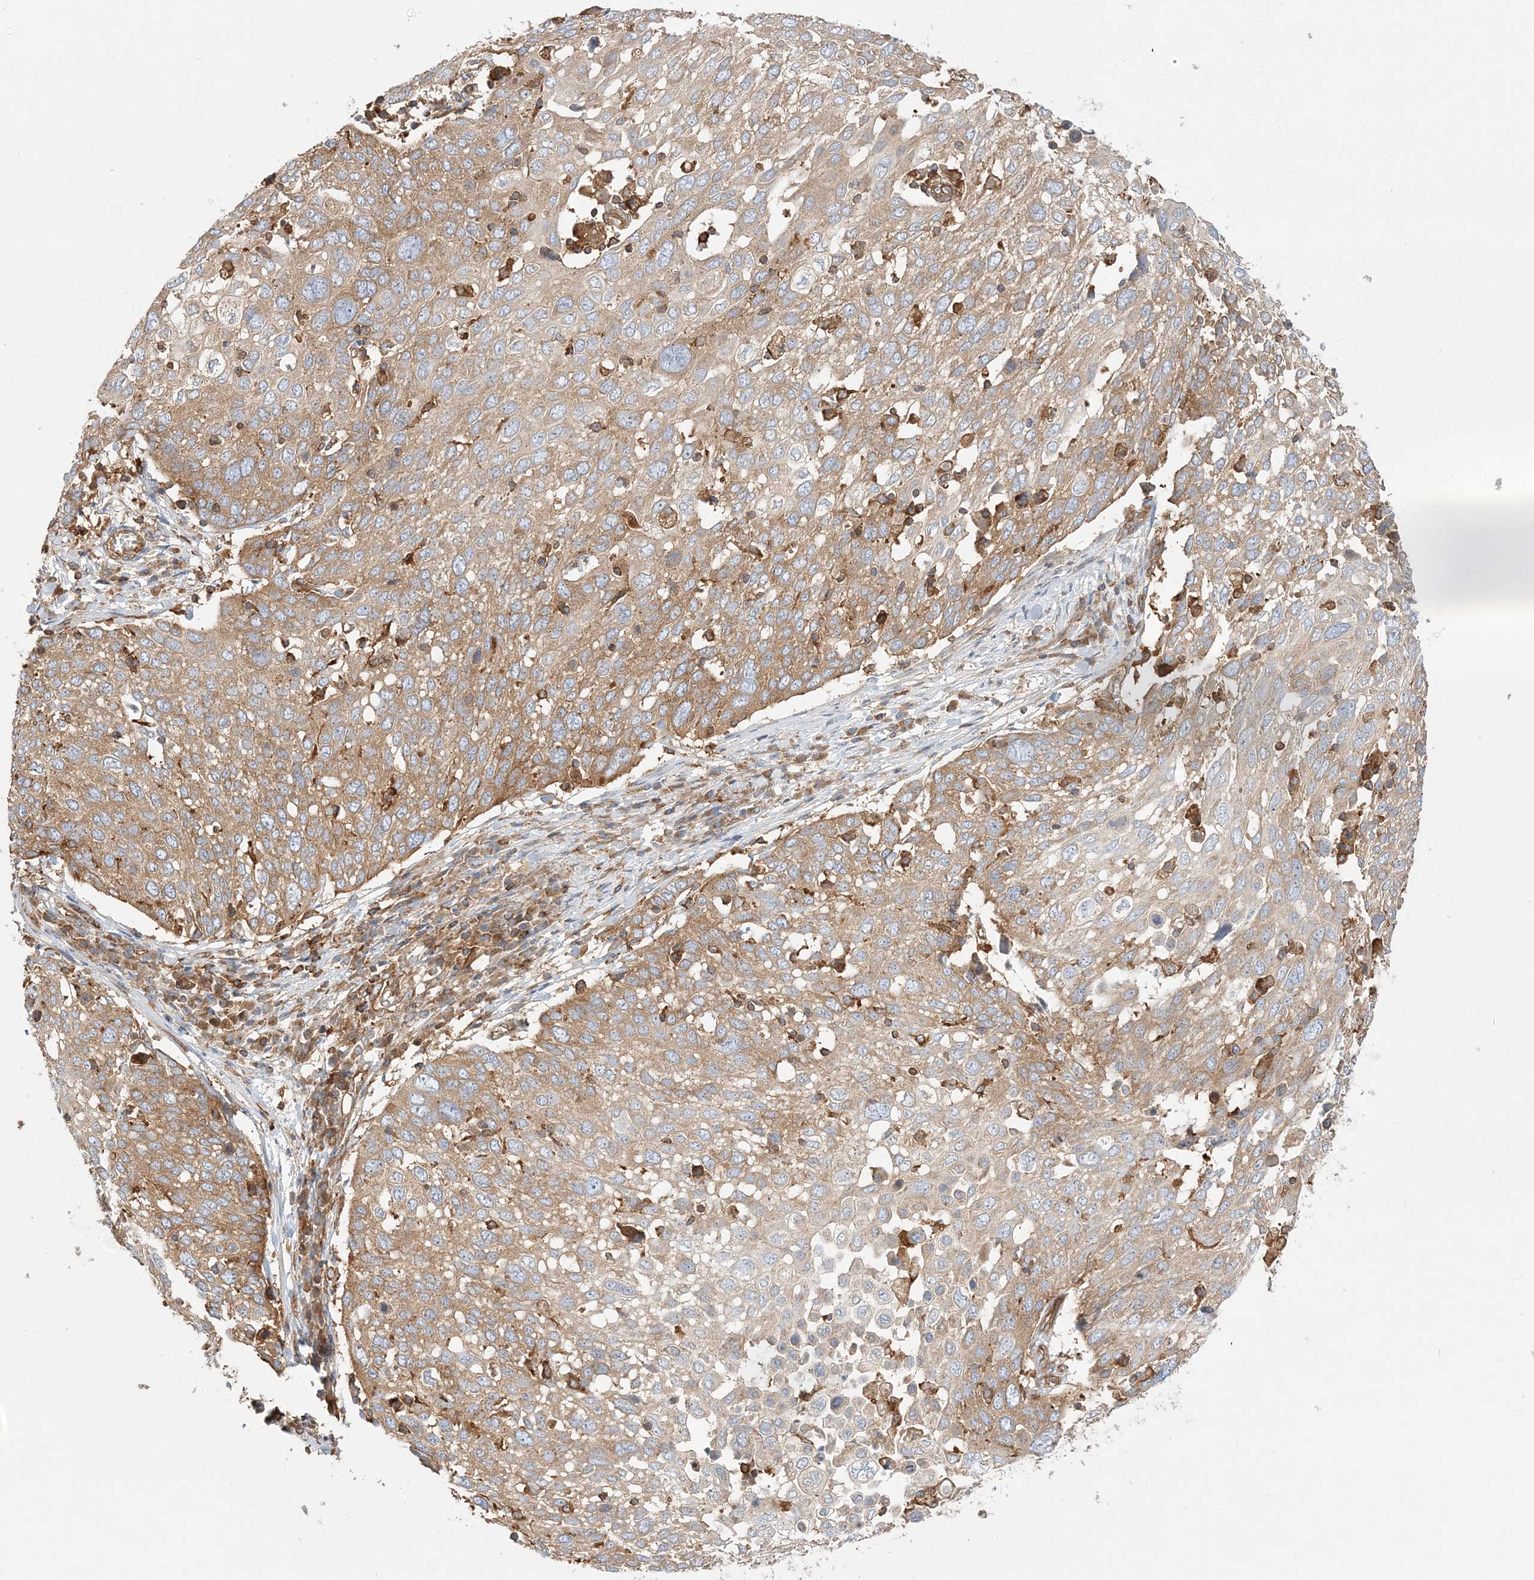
{"staining": {"intensity": "moderate", "quantity": "25%-75%", "location": "cytoplasmic/membranous"}, "tissue": "lung cancer", "cell_type": "Tumor cells", "image_type": "cancer", "snomed": [{"axis": "morphology", "description": "Squamous cell carcinoma, NOS"}, {"axis": "topography", "description": "Lung"}], "caption": "High-power microscopy captured an immunohistochemistry (IHC) micrograph of lung cancer, revealing moderate cytoplasmic/membranous positivity in approximately 25%-75% of tumor cells.", "gene": "TBC1D5", "patient": {"sex": "male", "age": 65}}